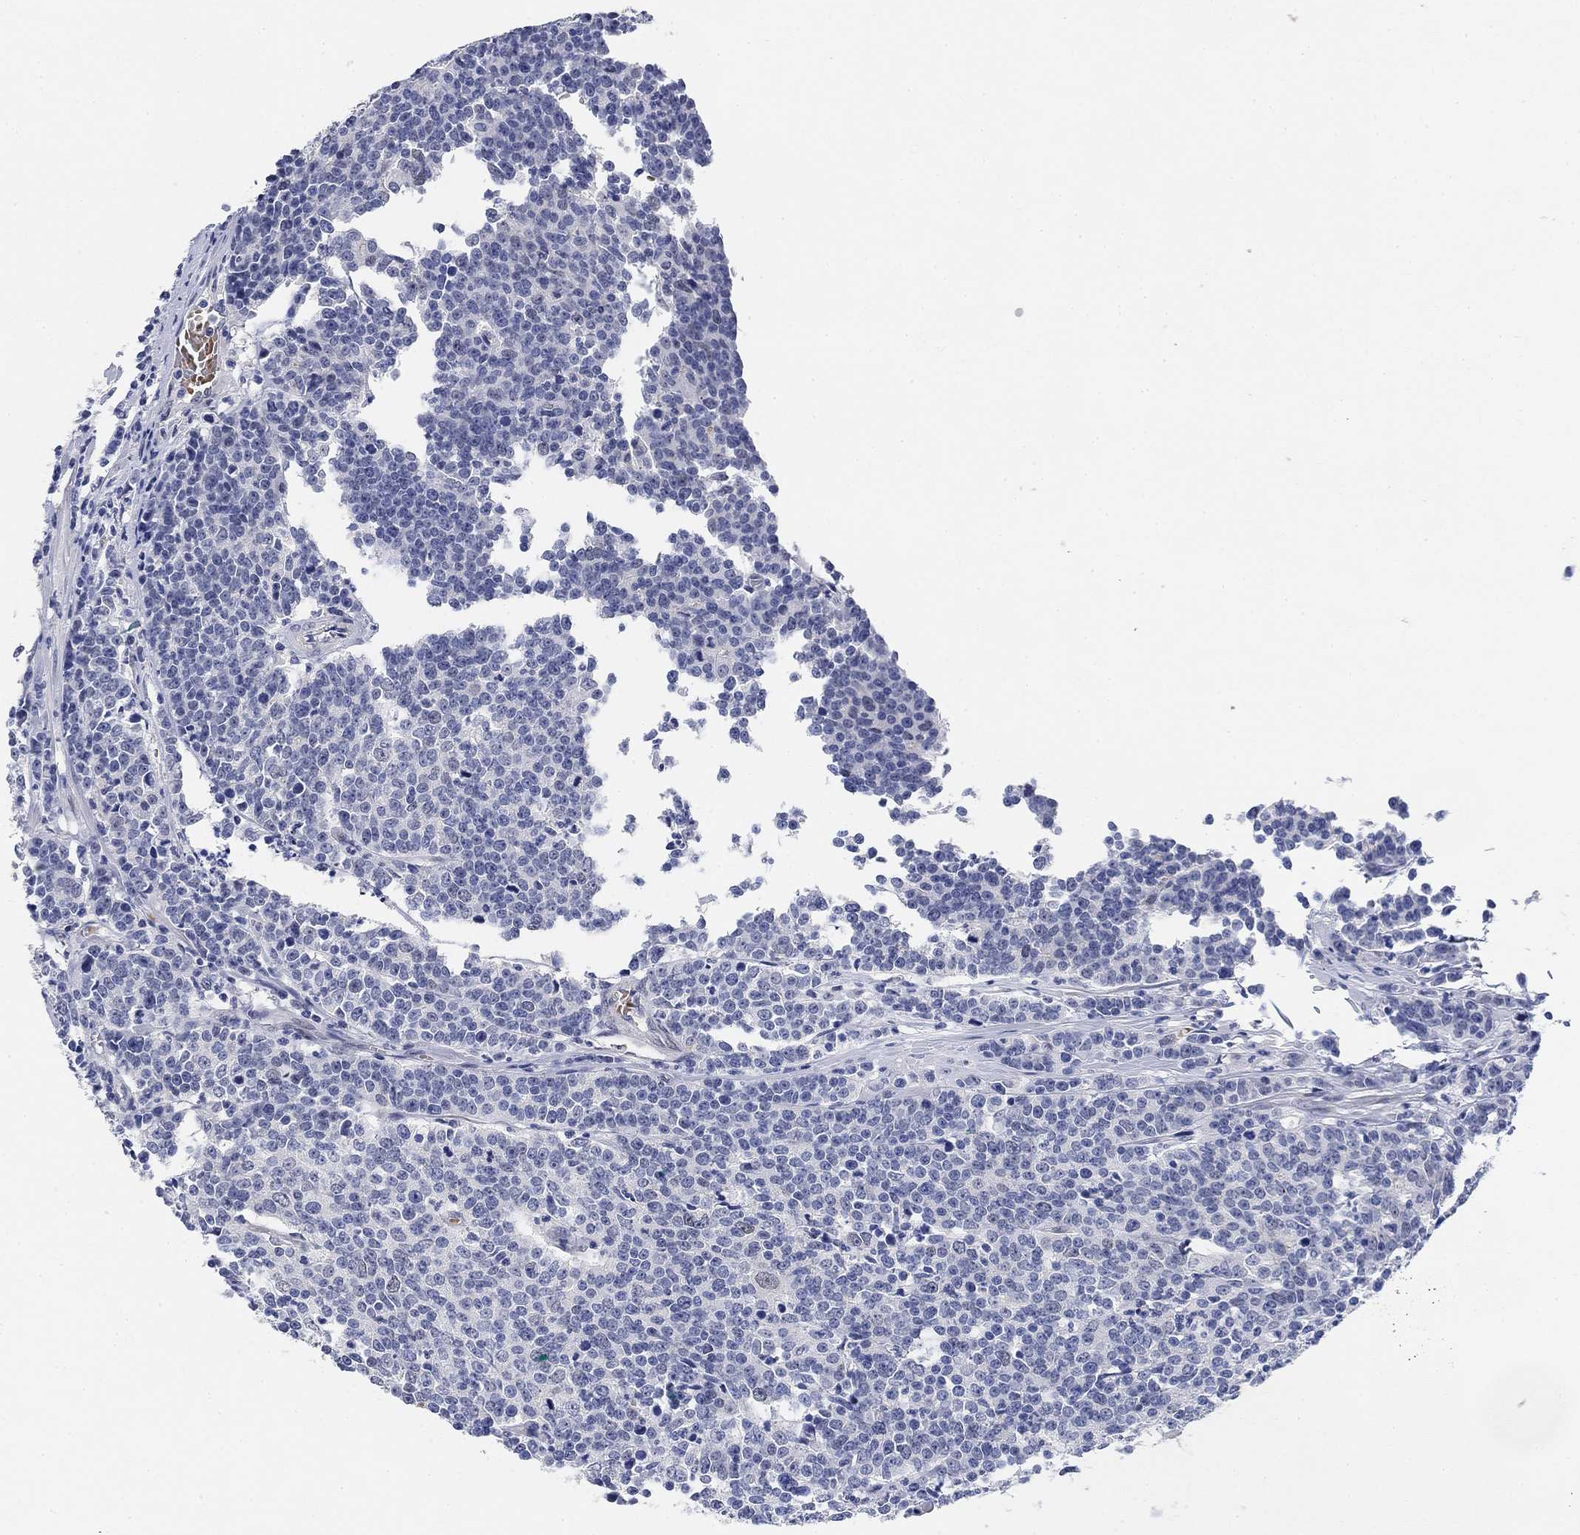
{"staining": {"intensity": "negative", "quantity": "none", "location": "none"}, "tissue": "prostate cancer", "cell_type": "Tumor cells", "image_type": "cancer", "snomed": [{"axis": "morphology", "description": "Adenocarcinoma, NOS"}, {"axis": "topography", "description": "Prostate"}], "caption": "Micrograph shows no protein positivity in tumor cells of prostate adenocarcinoma tissue.", "gene": "PAX6", "patient": {"sex": "male", "age": 67}}